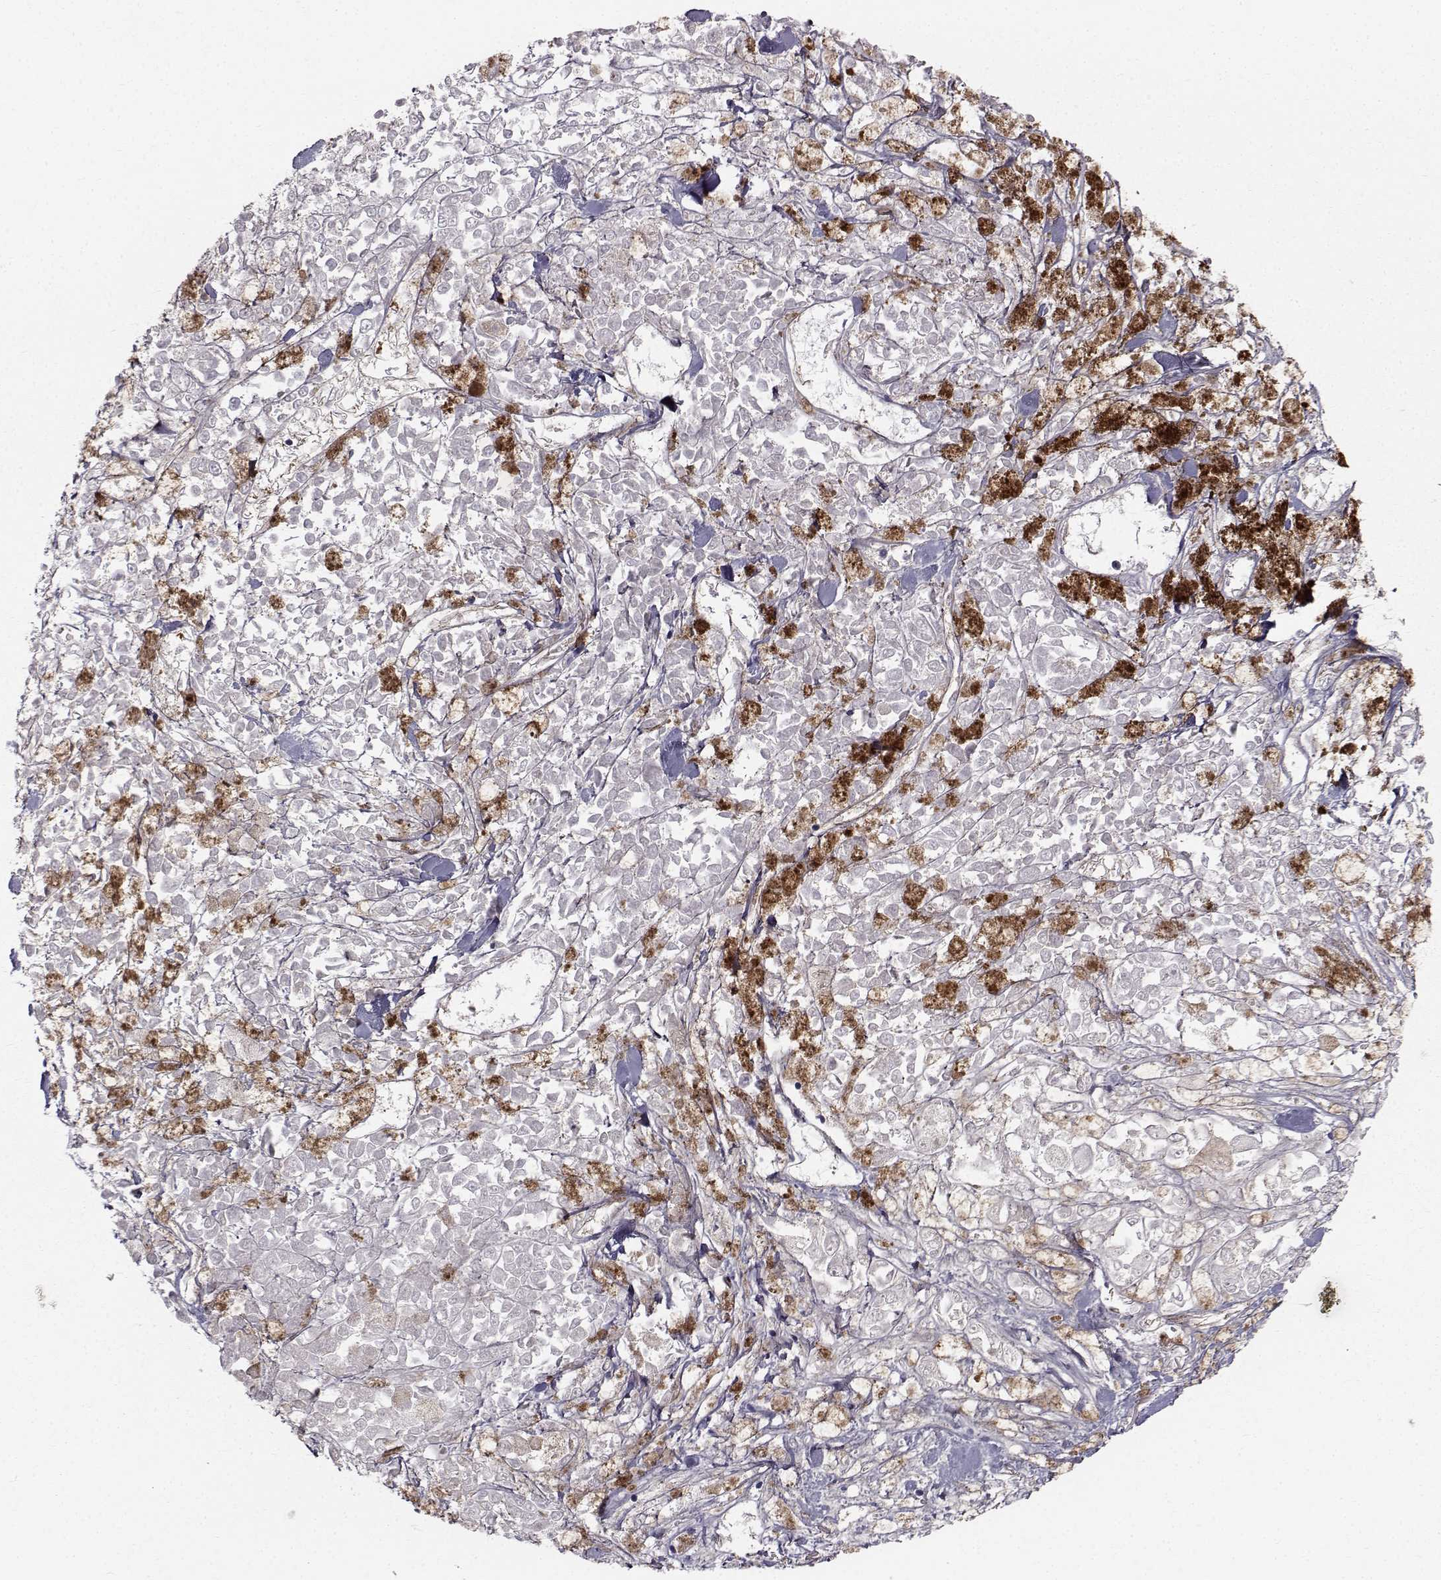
{"staining": {"intensity": "negative", "quantity": "none", "location": "none"}, "tissue": "melanoma", "cell_type": "Tumor cells", "image_type": "cancer", "snomed": [{"axis": "morphology", "description": "Malignant melanoma, NOS"}, {"axis": "topography", "description": "Skin"}], "caption": "A histopathology image of human melanoma is negative for staining in tumor cells.", "gene": "SPDYE4", "patient": {"sex": "female", "age": 58}}